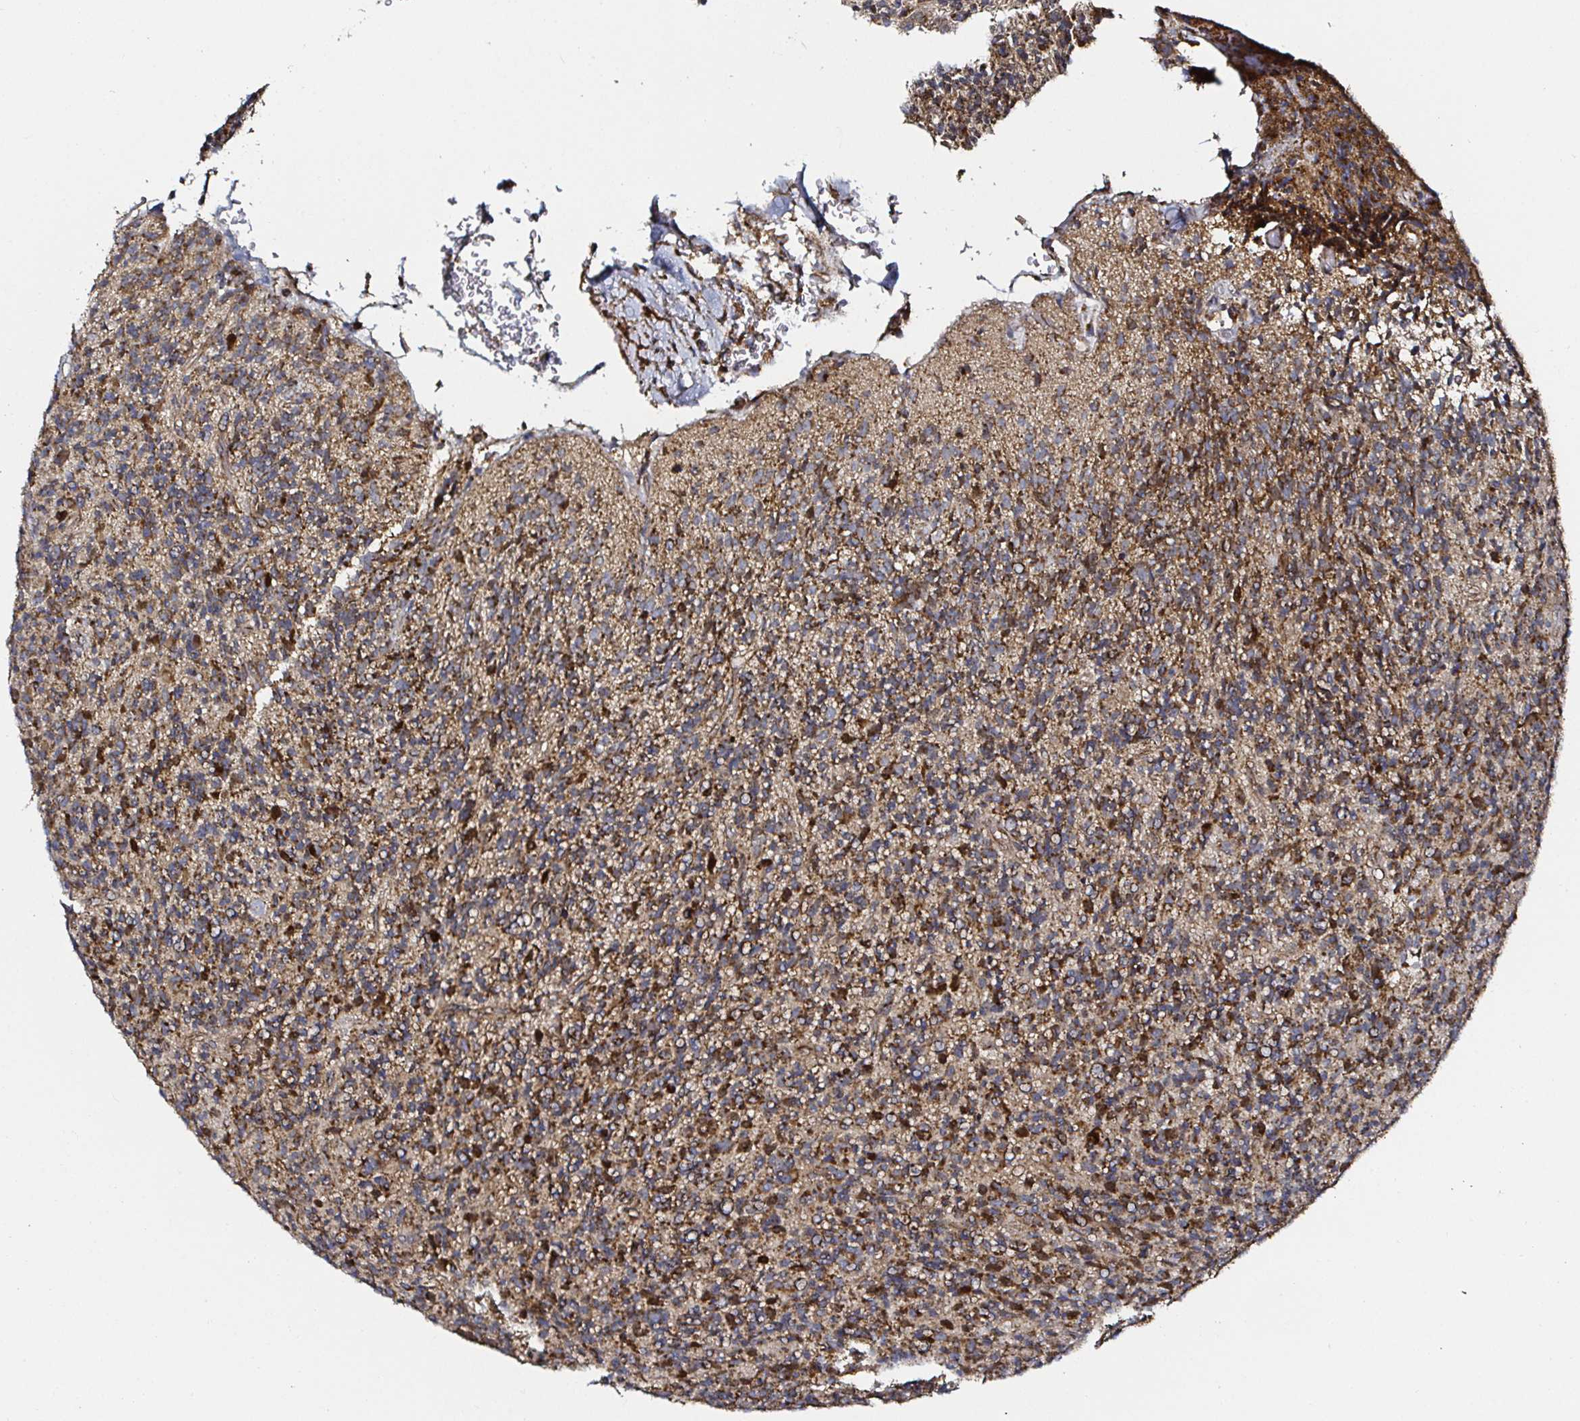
{"staining": {"intensity": "strong", "quantity": "25%-75%", "location": "cytoplasmic/membranous"}, "tissue": "glioma", "cell_type": "Tumor cells", "image_type": "cancer", "snomed": [{"axis": "morphology", "description": "Glioma, malignant, High grade"}, {"axis": "topography", "description": "Brain"}], "caption": "This is a photomicrograph of immunohistochemistry (IHC) staining of high-grade glioma (malignant), which shows strong staining in the cytoplasmic/membranous of tumor cells.", "gene": "ATAD3B", "patient": {"sex": "male", "age": 76}}